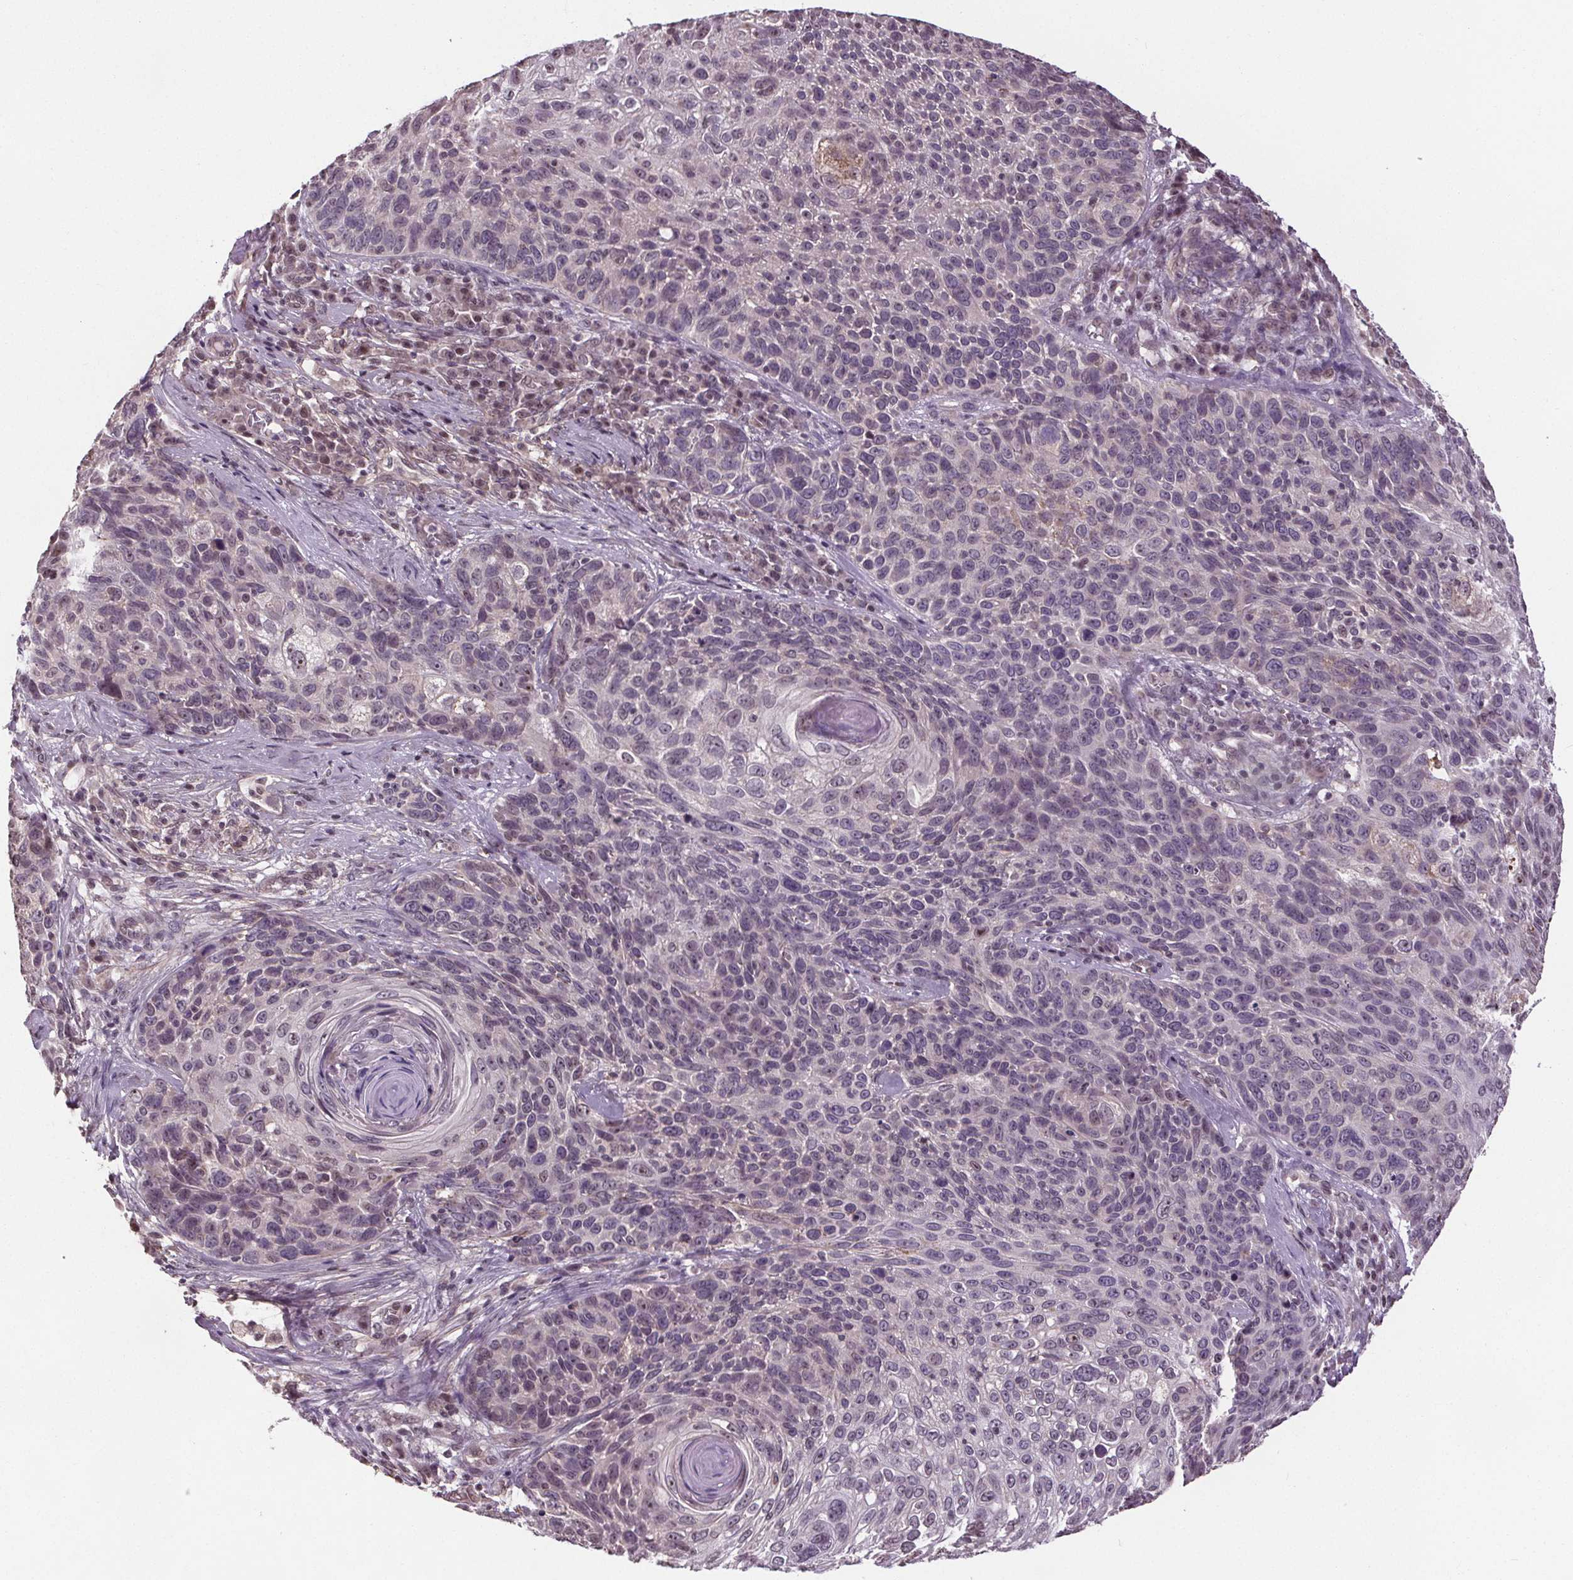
{"staining": {"intensity": "weak", "quantity": "<25%", "location": "nuclear"}, "tissue": "skin cancer", "cell_type": "Tumor cells", "image_type": "cancer", "snomed": [{"axis": "morphology", "description": "Squamous cell carcinoma, NOS"}, {"axis": "topography", "description": "Skin"}], "caption": "Immunohistochemical staining of skin squamous cell carcinoma demonstrates no significant staining in tumor cells.", "gene": "KIAA0232", "patient": {"sex": "male", "age": 92}}